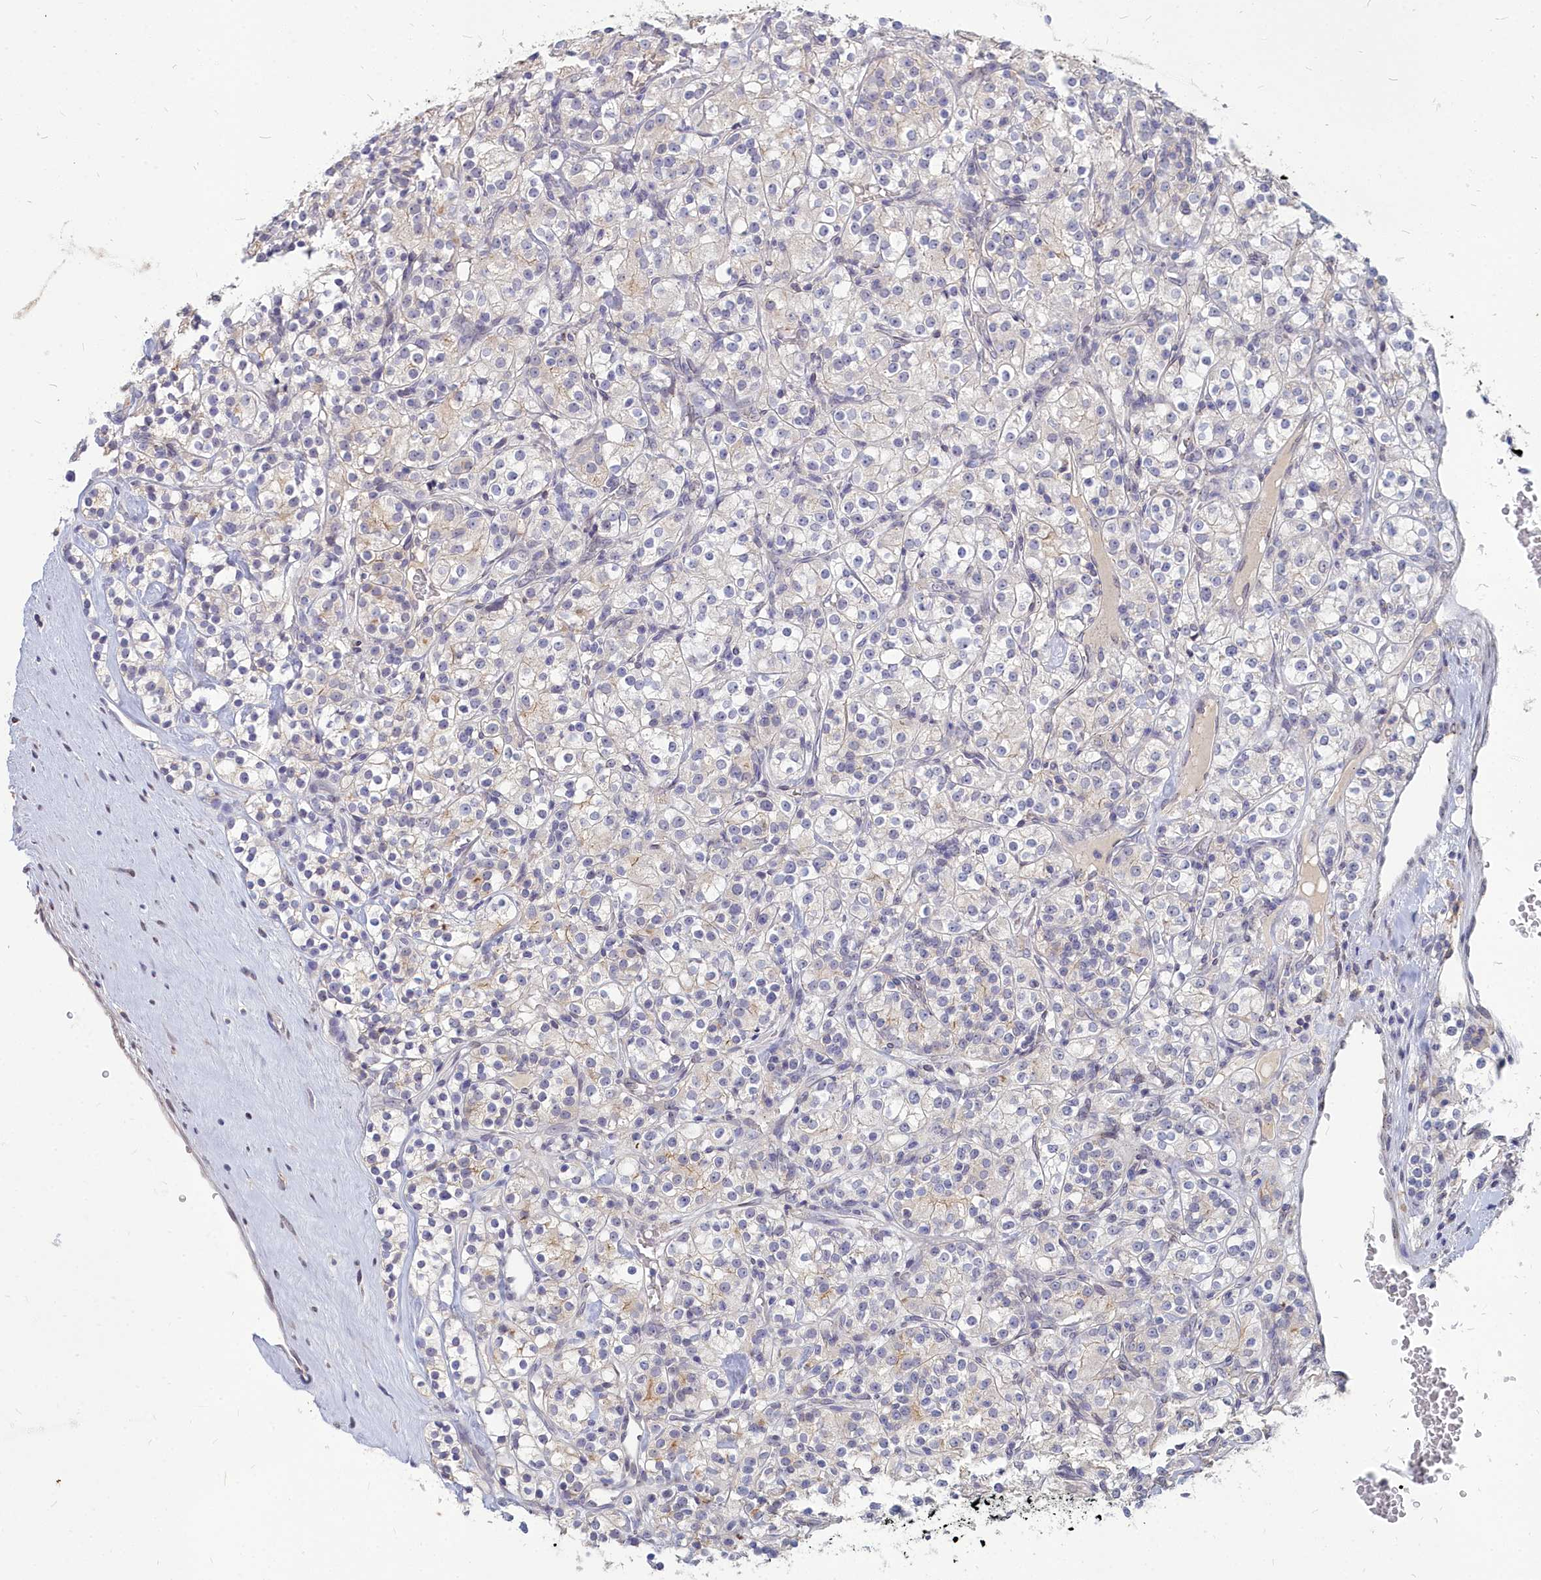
{"staining": {"intensity": "weak", "quantity": "25%-75%", "location": "cytoplasmic/membranous"}, "tissue": "renal cancer", "cell_type": "Tumor cells", "image_type": "cancer", "snomed": [{"axis": "morphology", "description": "Adenocarcinoma, NOS"}, {"axis": "topography", "description": "Kidney"}], "caption": "IHC histopathology image of neoplastic tissue: human adenocarcinoma (renal) stained using IHC reveals low levels of weak protein expression localized specifically in the cytoplasmic/membranous of tumor cells, appearing as a cytoplasmic/membranous brown color.", "gene": "NOXA1", "patient": {"sex": "male", "age": 77}}